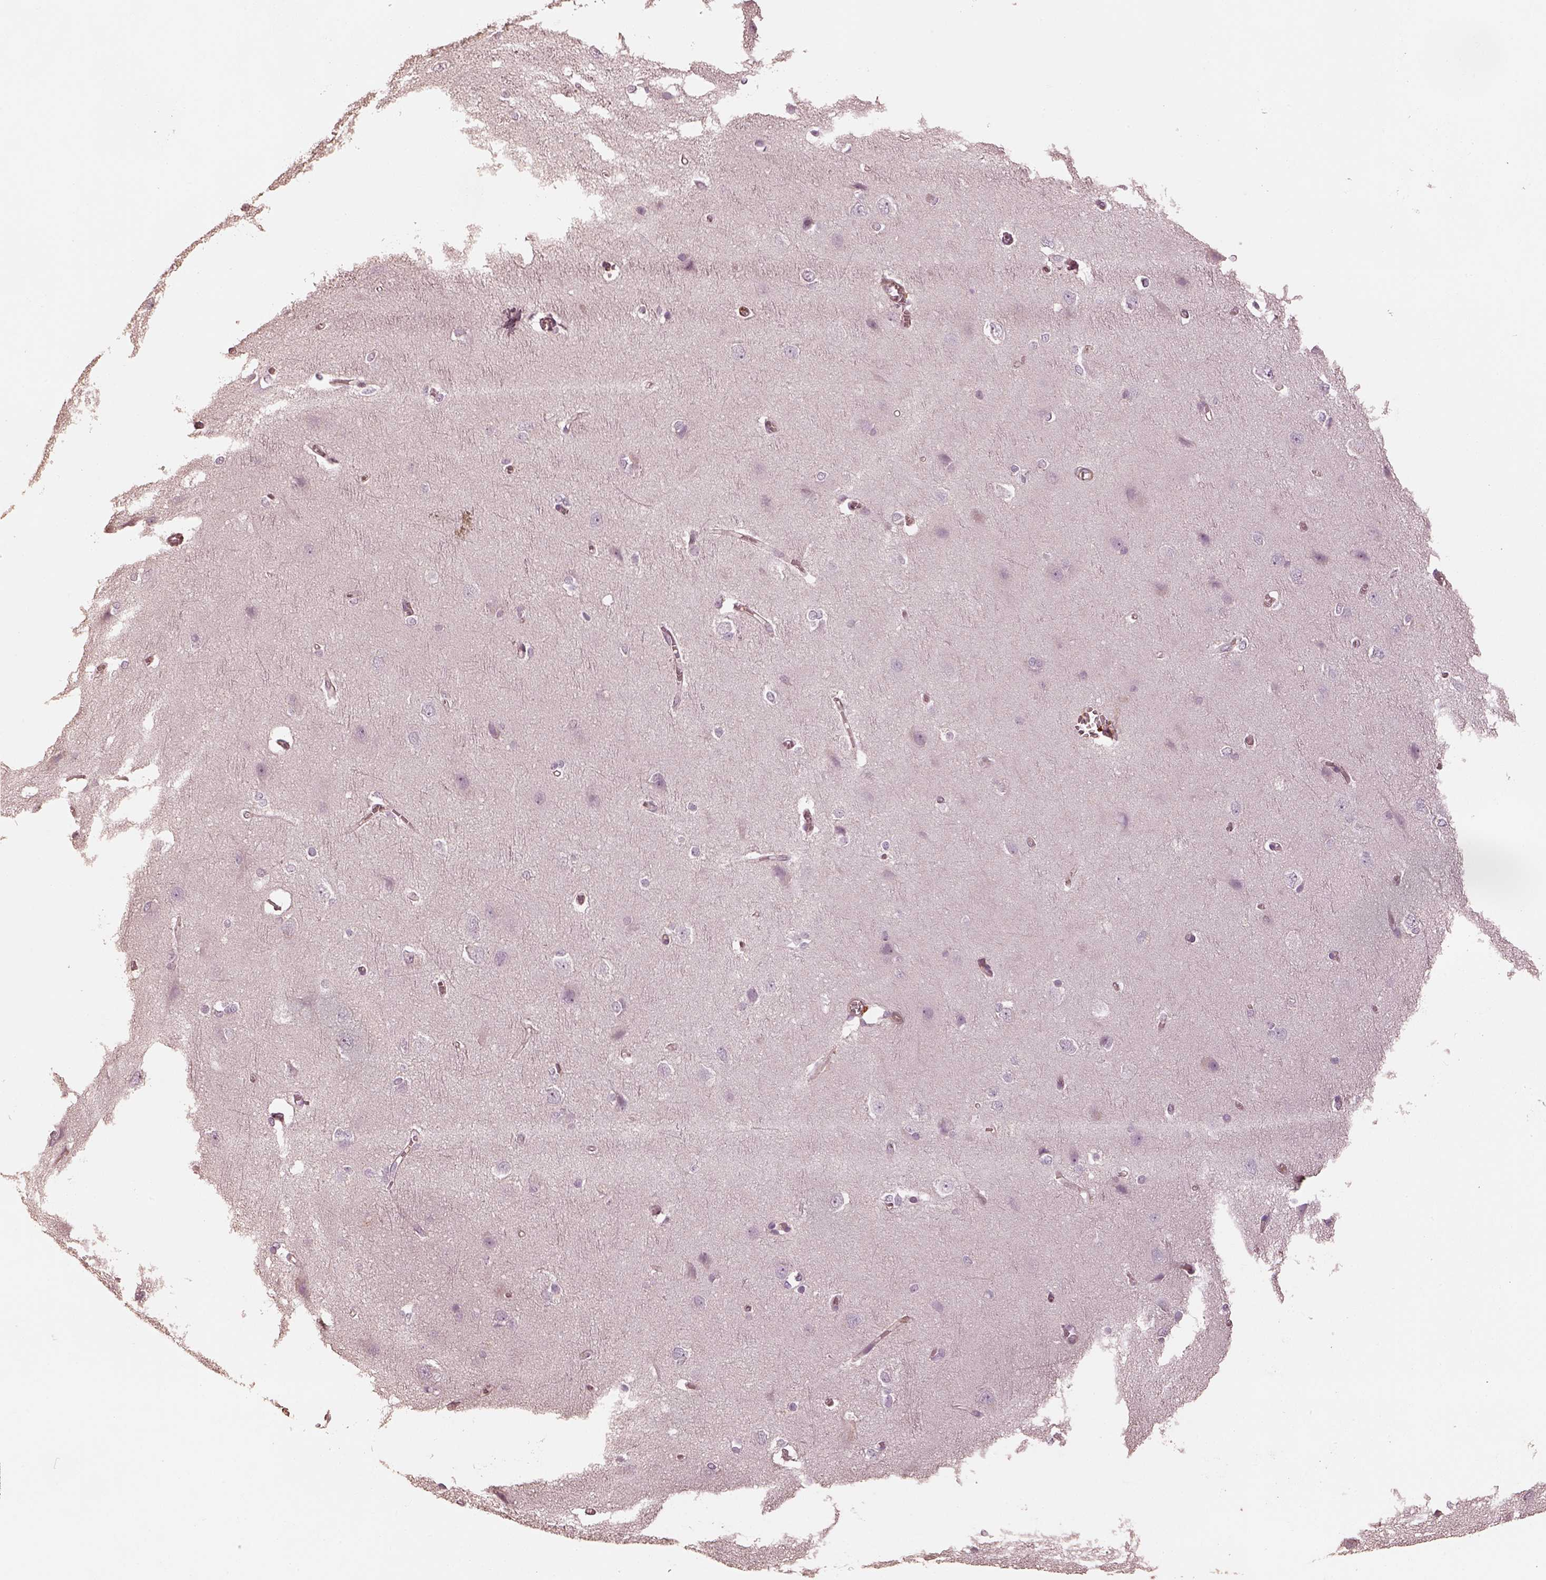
{"staining": {"intensity": "weak", "quantity": "25%-75%", "location": "cytoplasmic/membranous"}, "tissue": "cerebral cortex", "cell_type": "Endothelial cells", "image_type": "normal", "snomed": [{"axis": "morphology", "description": "Normal tissue, NOS"}, {"axis": "topography", "description": "Cerebral cortex"}], "caption": "Unremarkable cerebral cortex demonstrates weak cytoplasmic/membranous positivity in about 25%-75% of endothelial cells.", "gene": "OTOGL", "patient": {"sex": "male", "age": 37}}